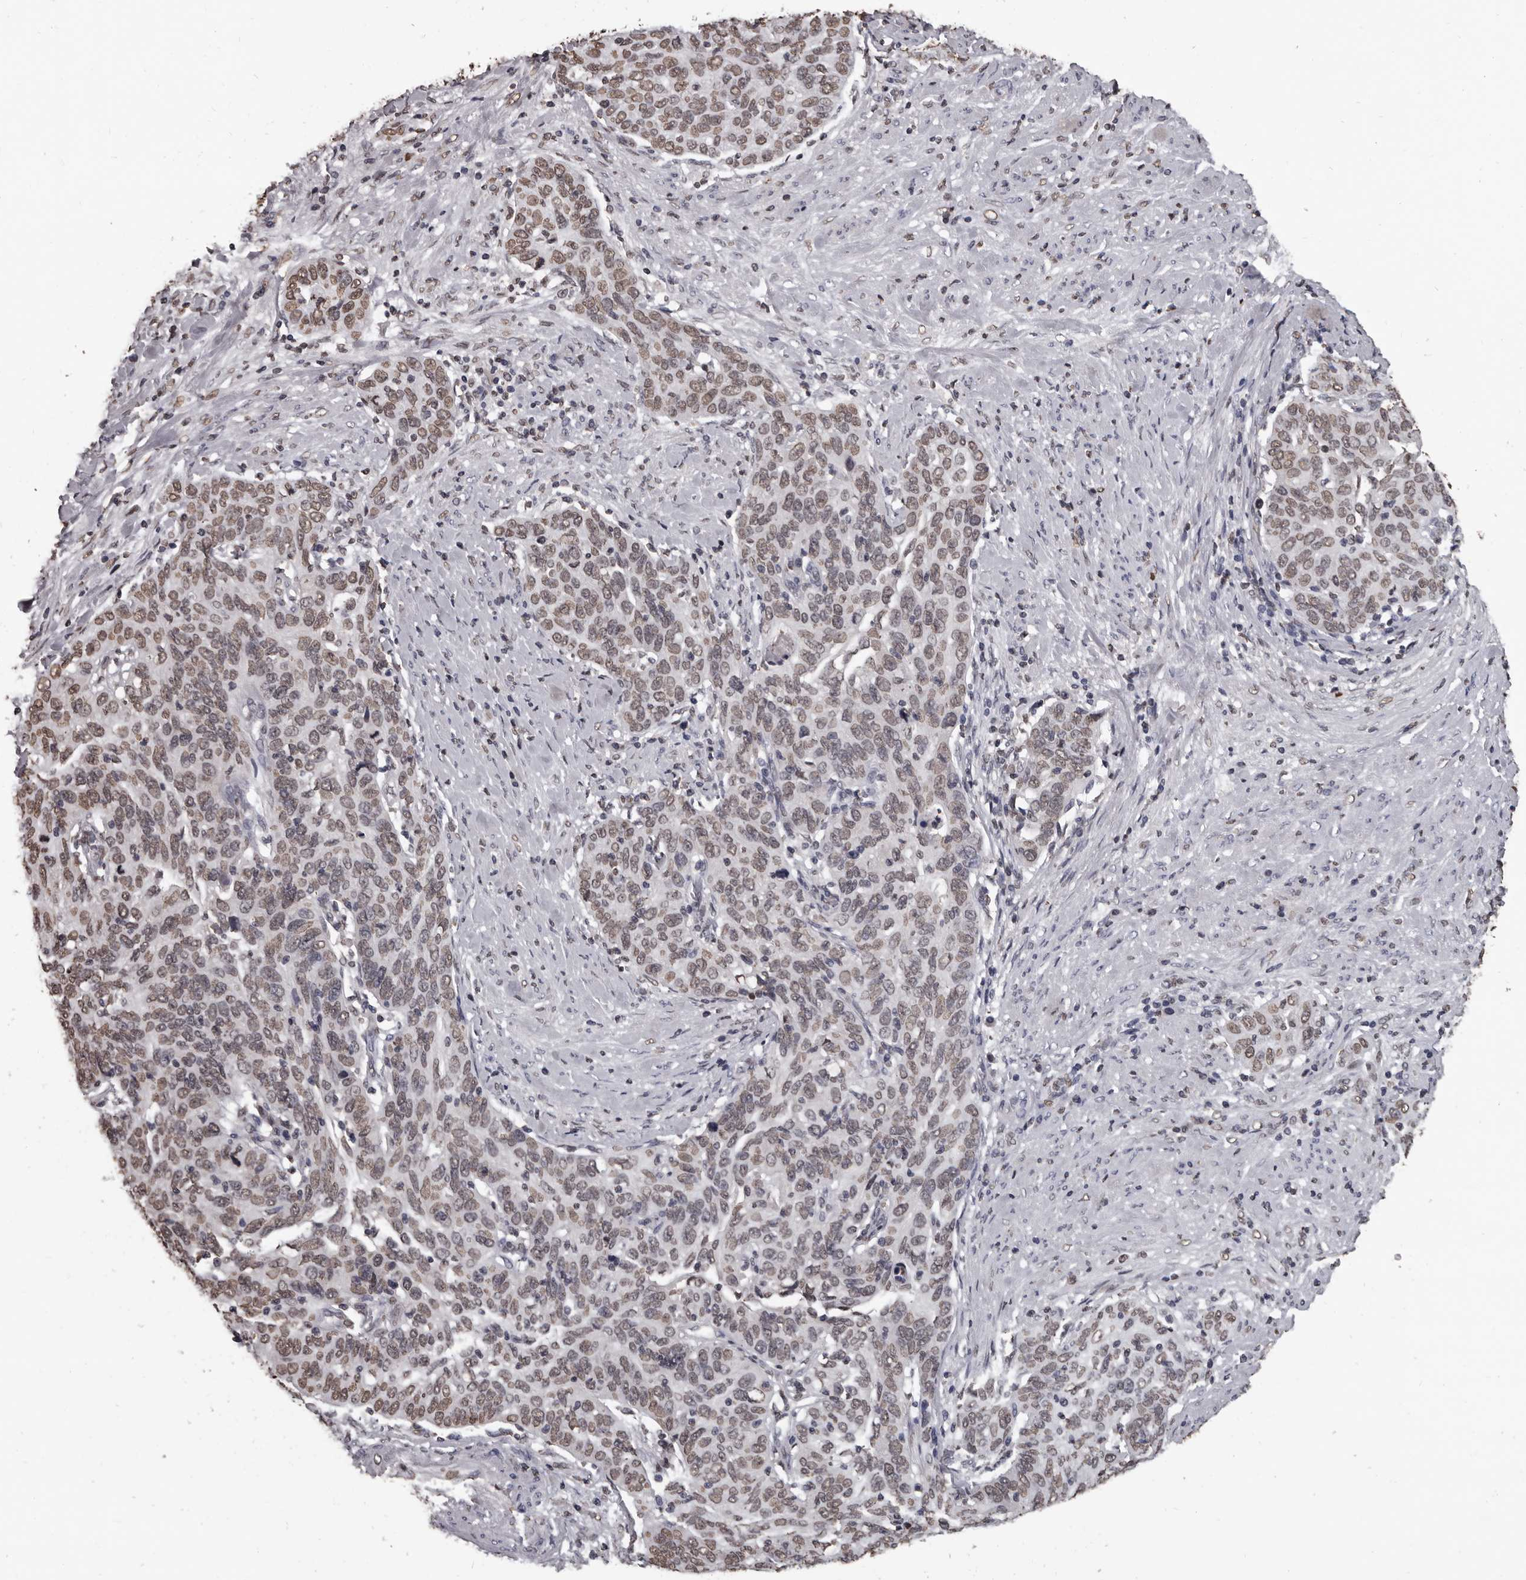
{"staining": {"intensity": "moderate", "quantity": "25%-75%", "location": "nuclear"}, "tissue": "cervical cancer", "cell_type": "Tumor cells", "image_type": "cancer", "snomed": [{"axis": "morphology", "description": "Squamous cell carcinoma, NOS"}, {"axis": "topography", "description": "Cervix"}], "caption": "A medium amount of moderate nuclear expression is identified in approximately 25%-75% of tumor cells in cervical cancer tissue. (brown staining indicates protein expression, while blue staining denotes nuclei).", "gene": "AHR", "patient": {"sex": "female", "age": 60}}